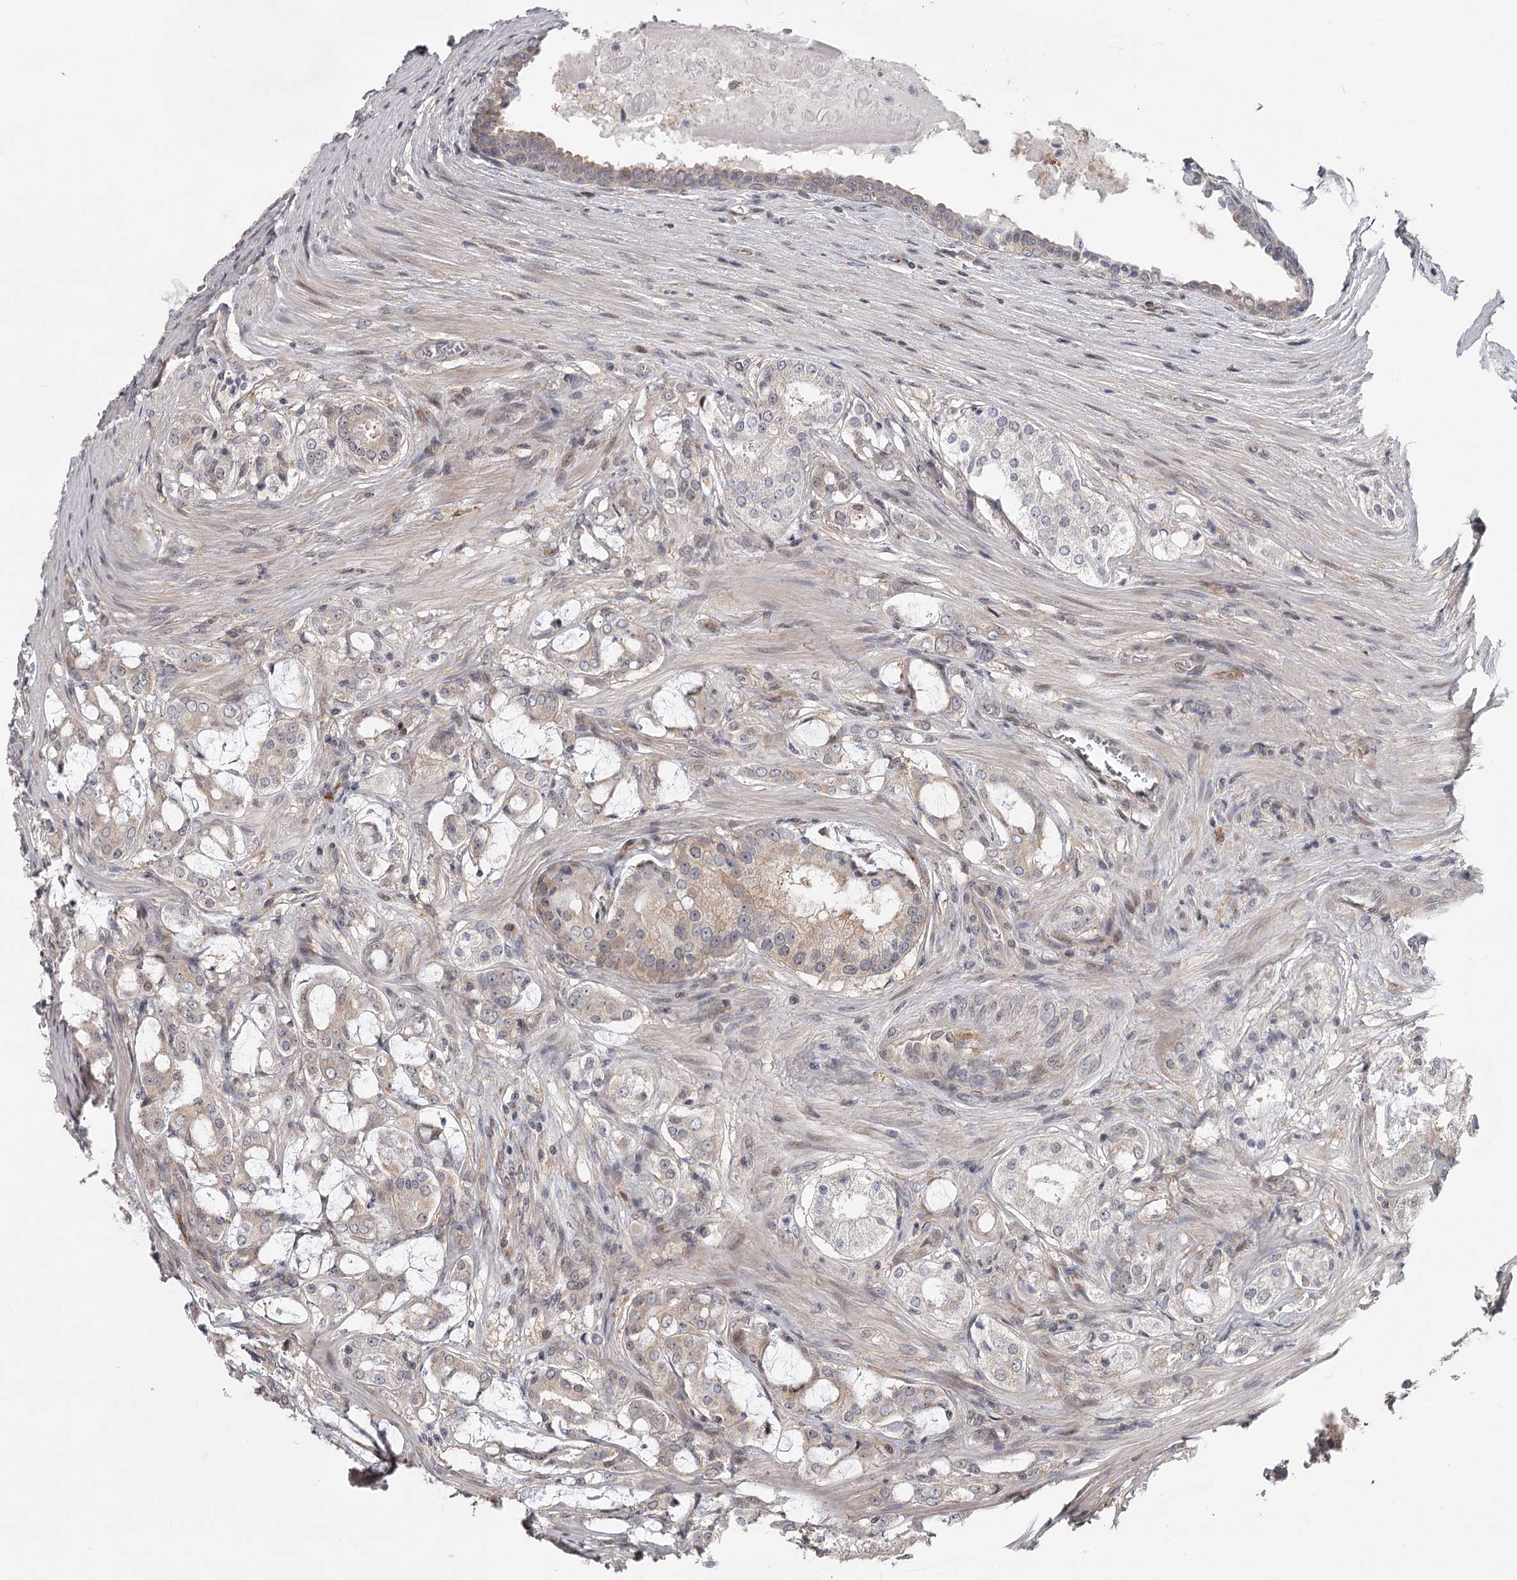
{"staining": {"intensity": "weak", "quantity": "<25%", "location": "cytoplasmic/membranous"}, "tissue": "prostate cancer", "cell_type": "Tumor cells", "image_type": "cancer", "snomed": [{"axis": "morphology", "description": "Adenocarcinoma, High grade"}, {"axis": "topography", "description": "Prostate"}], "caption": "DAB (3,3'-diaminobenzidine) immunohistochemical staining of human prostate high-grade adenocarcinoma demonstrates no significant expression in tumor cells.", "gene": "CCNG2", "patient": {"sex": "male", "age": 63}}